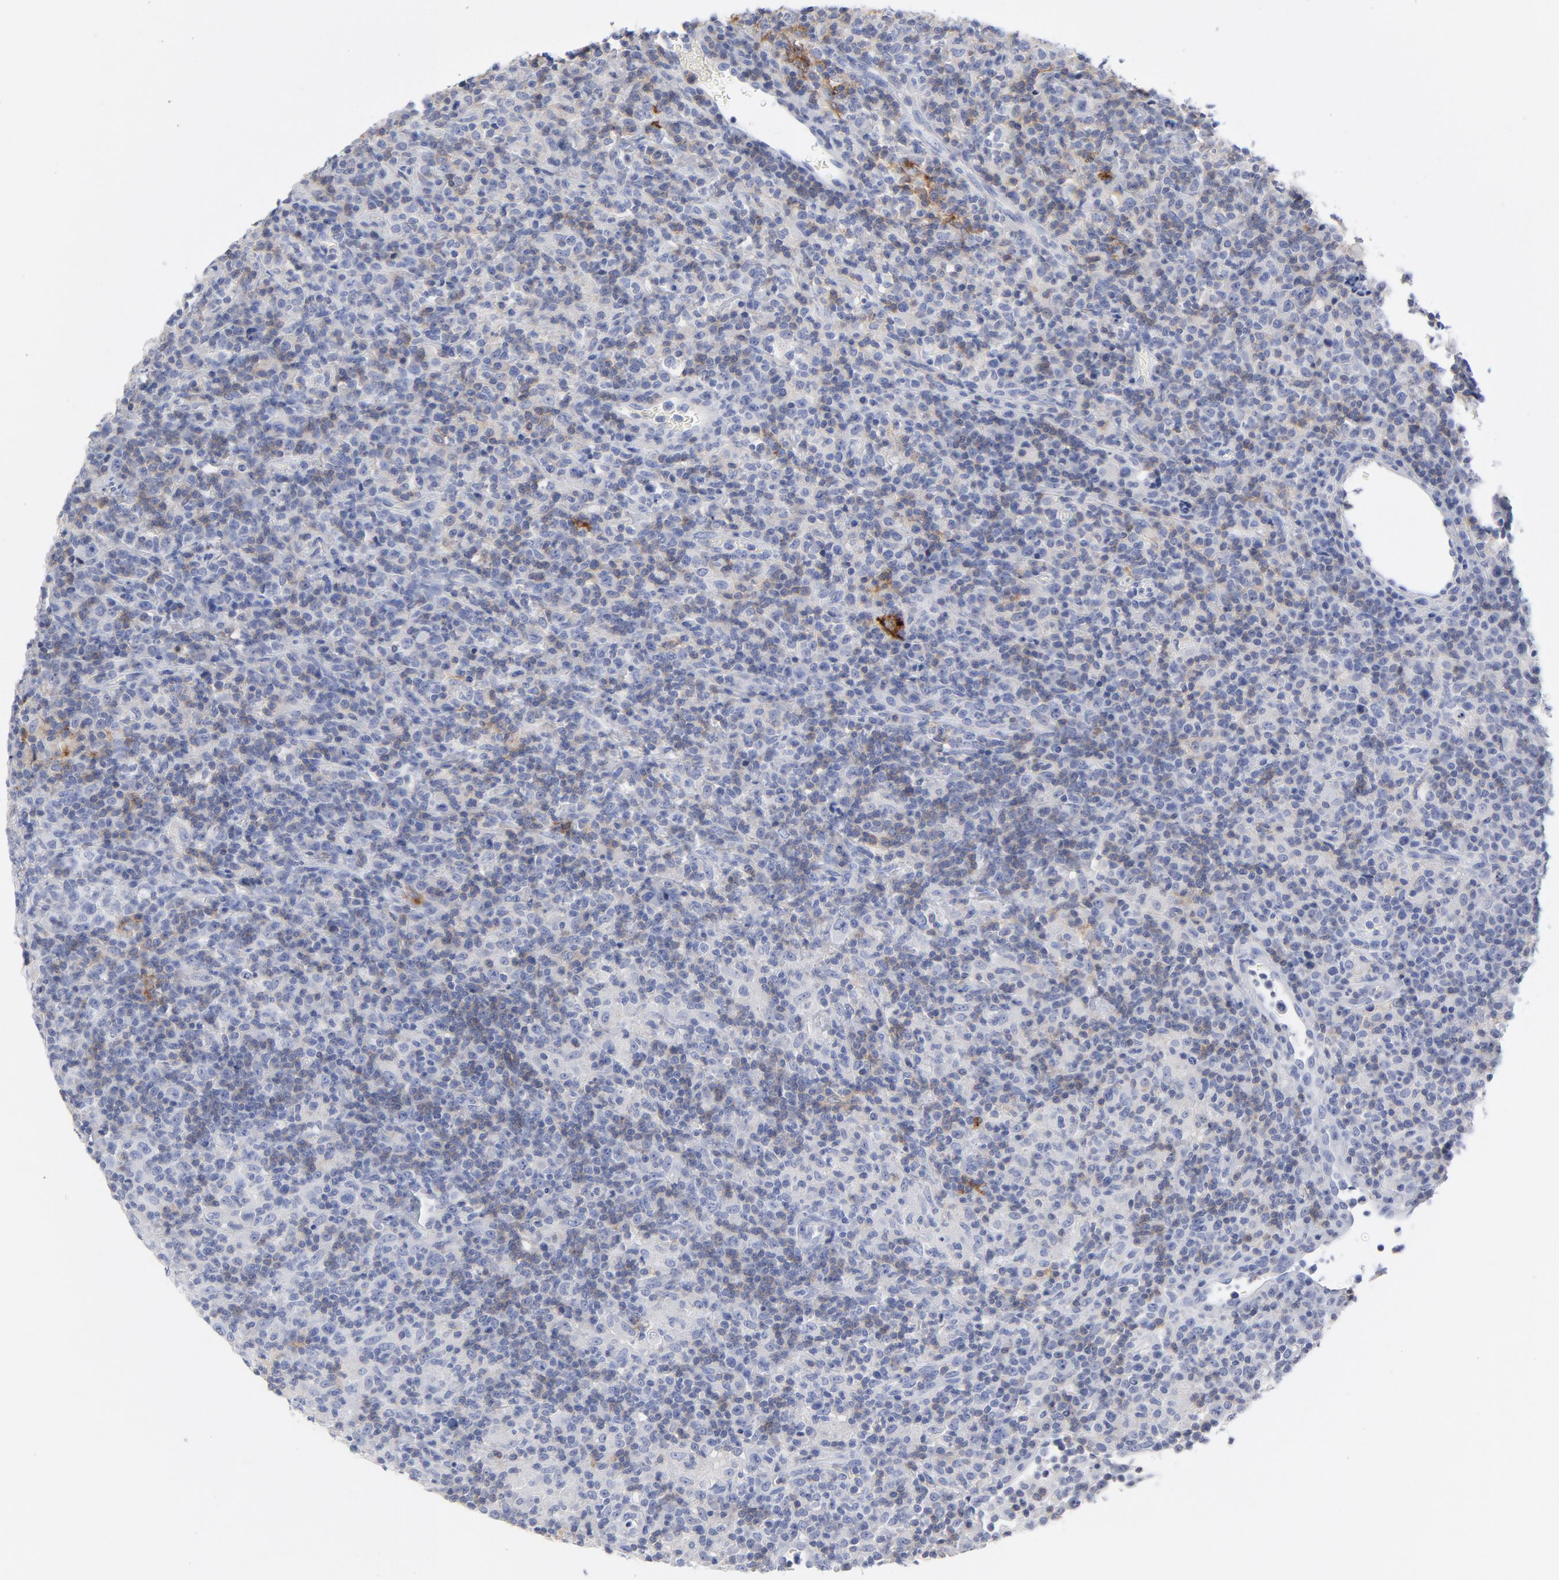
{"staining": {"intensity": "negative", "quantity": "none", "location": "none"}, "tissue": "lymphoma", "cell_type": "Tumor cells", "image_type": "cancer", "snomed": [{"axis": "morphology", "description": "Hodgkin's disease, NOS"}, {"axis": "topography", "description": "Lymph node"}], "caption": "Tumor cells show no significant expression in Hodgkin's disease. (Stains: DAB (3,3'-diaminobenzidine) immunohistochemistry with hematoxylin counter stain, Microscopy: brightfield microscopy at high magnification).", "gene": "P2RY8", "patient": {"sex": "male", "age": 65}}